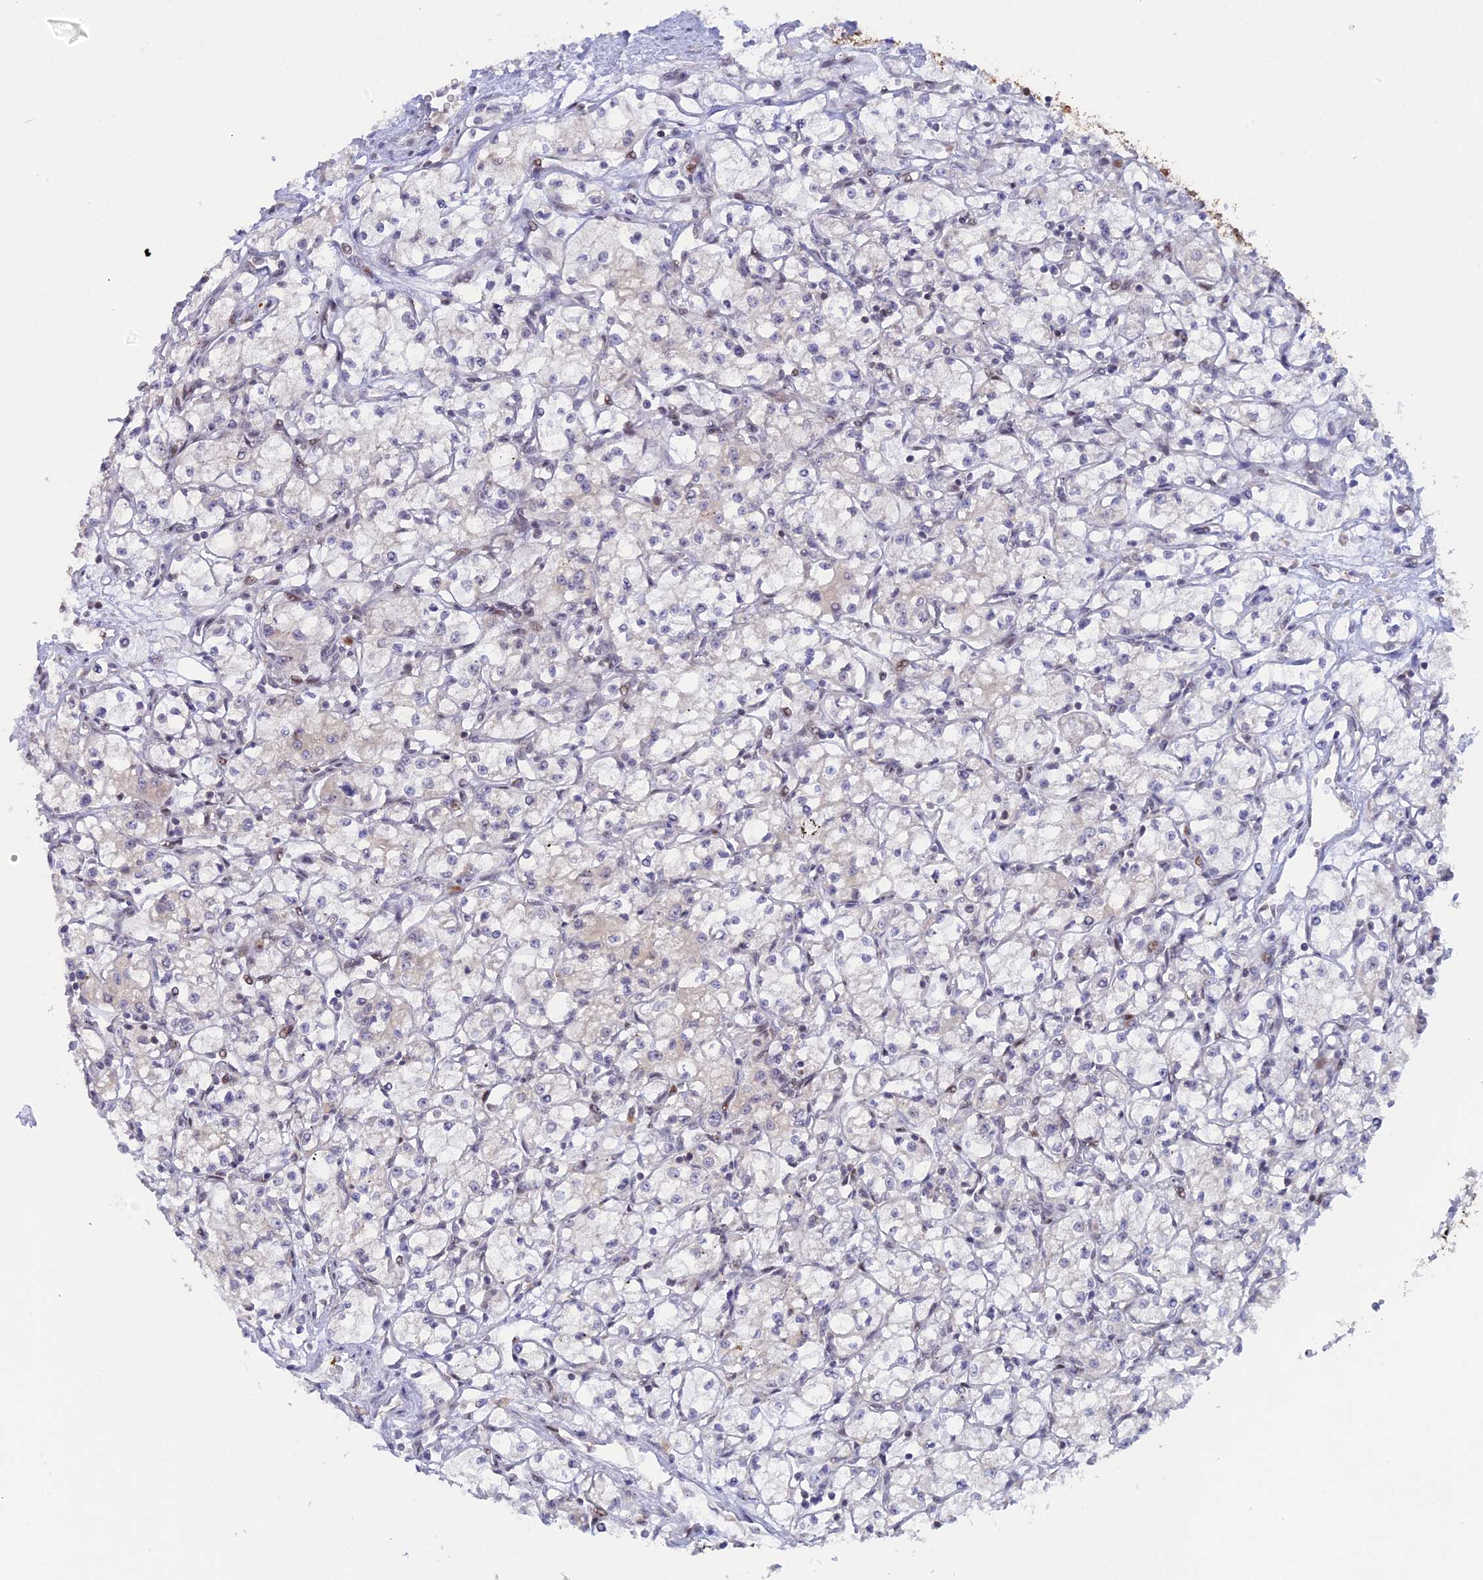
{"staining": {"intensity": "negative", "quantity": "none", "location": "none"}, "tissue": "renal cancer", "cell_type": "Tumor cells", "image_type": "cancer", "snomed": [{"axis": "morphology", "description": "Adenocarcinoma, NOS"}, {"axis": "topography", "description": "Kidney"}], "caption": "Human renal adenocarcinoma stained for a protein using immunohistochemistry displays no positivity in tumor cells.", "gene": "GSKIP", "patient": {"sex": "male", "age": 59}}